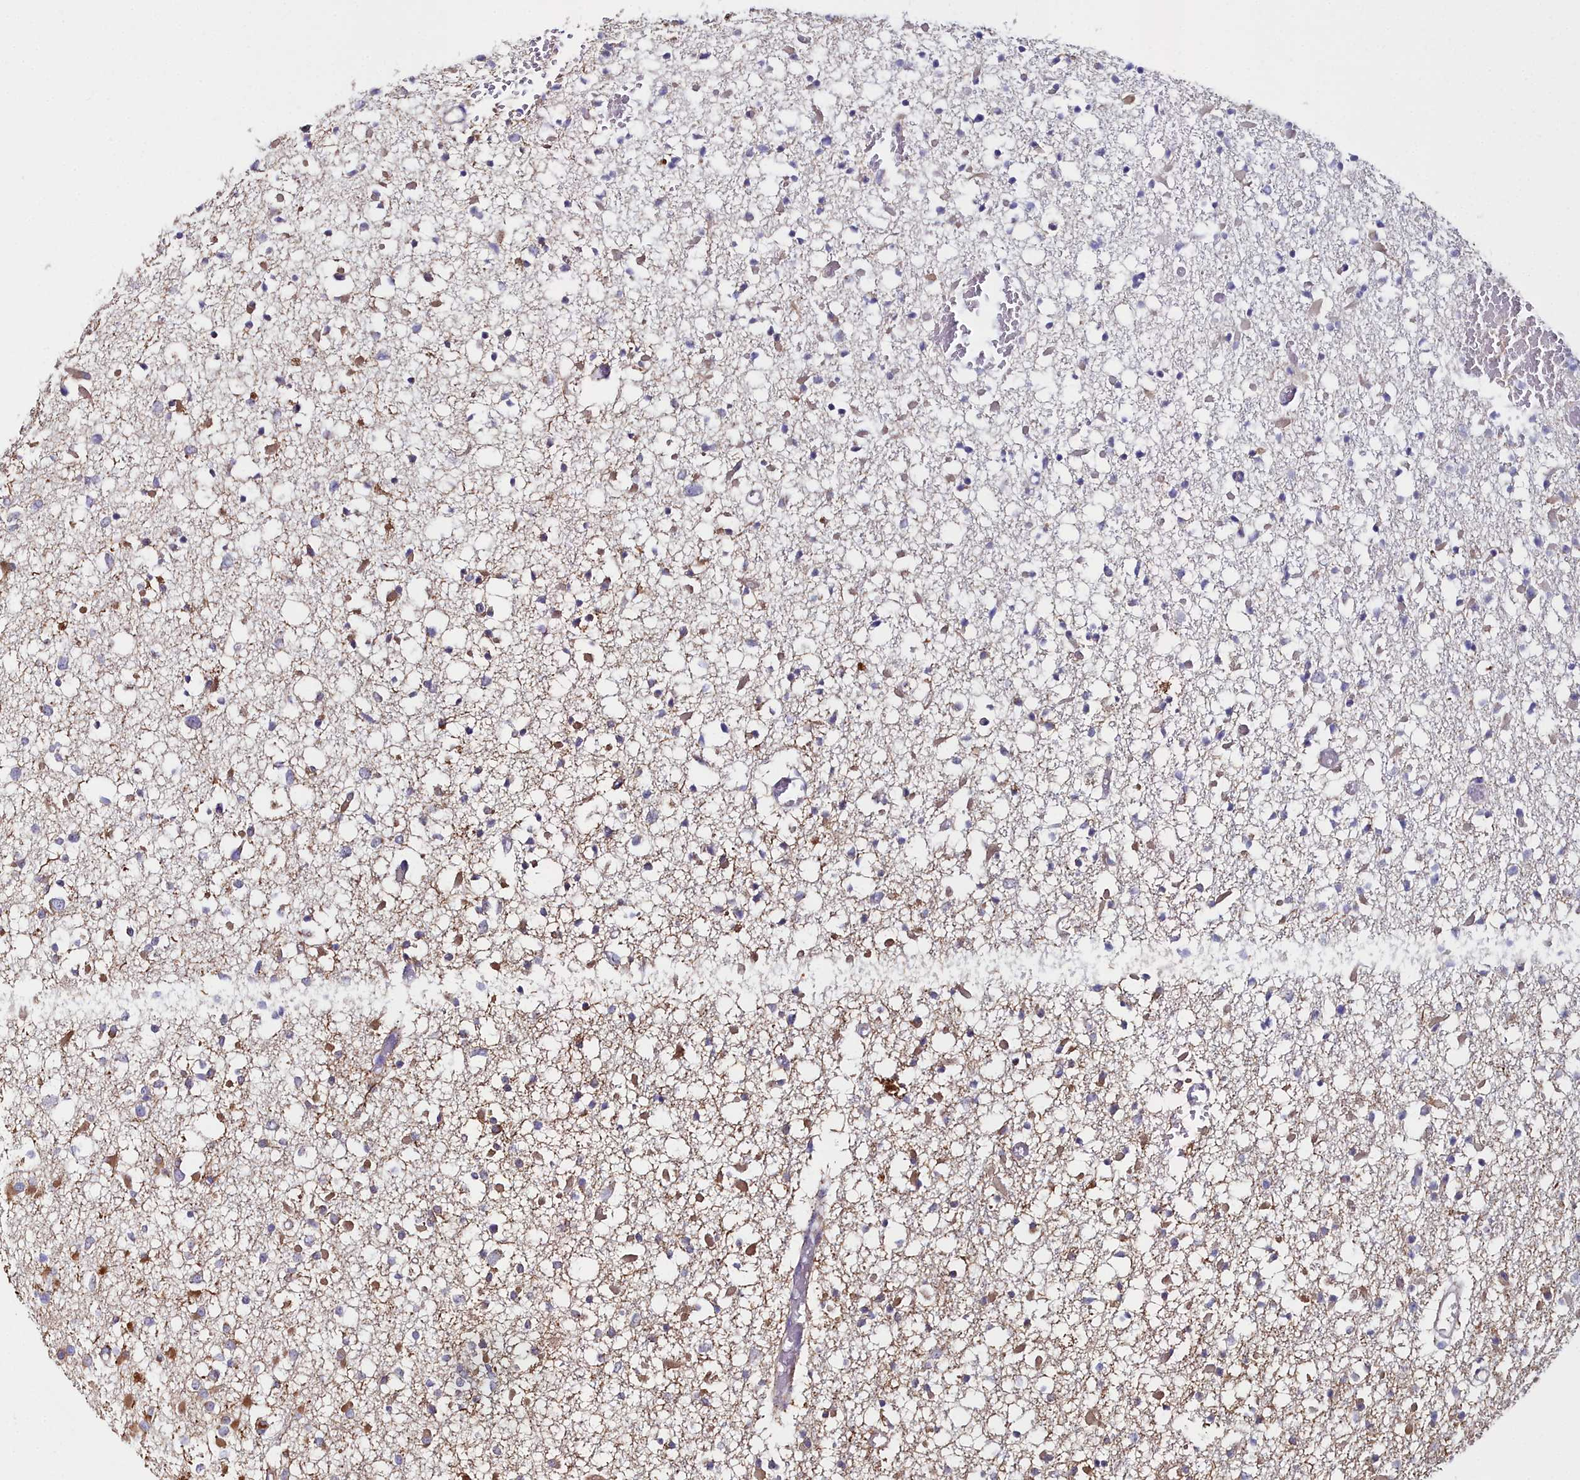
{"staining": {"intensity": "moderate", "quantity": "25%-75%", "location": "cytoplasmic/membranous"}, "tissue": "glioma", "cell_type": "Tumor cells", "image_type": "cancer", "snomed": [{"axis": "morphology", "description": "Glioma, malignant, Low grade"}, {"axis": "topography", "description": "Brain"}], "caption": "This micrograph displays immunohistochemistry staining of human glioma, with medium moderate cytoplasmic/membranous positivity in approximately 25%-75% of tumor cells.", "gene": "SLC49A3", "patient": {"sex": "female", "age": 22}}